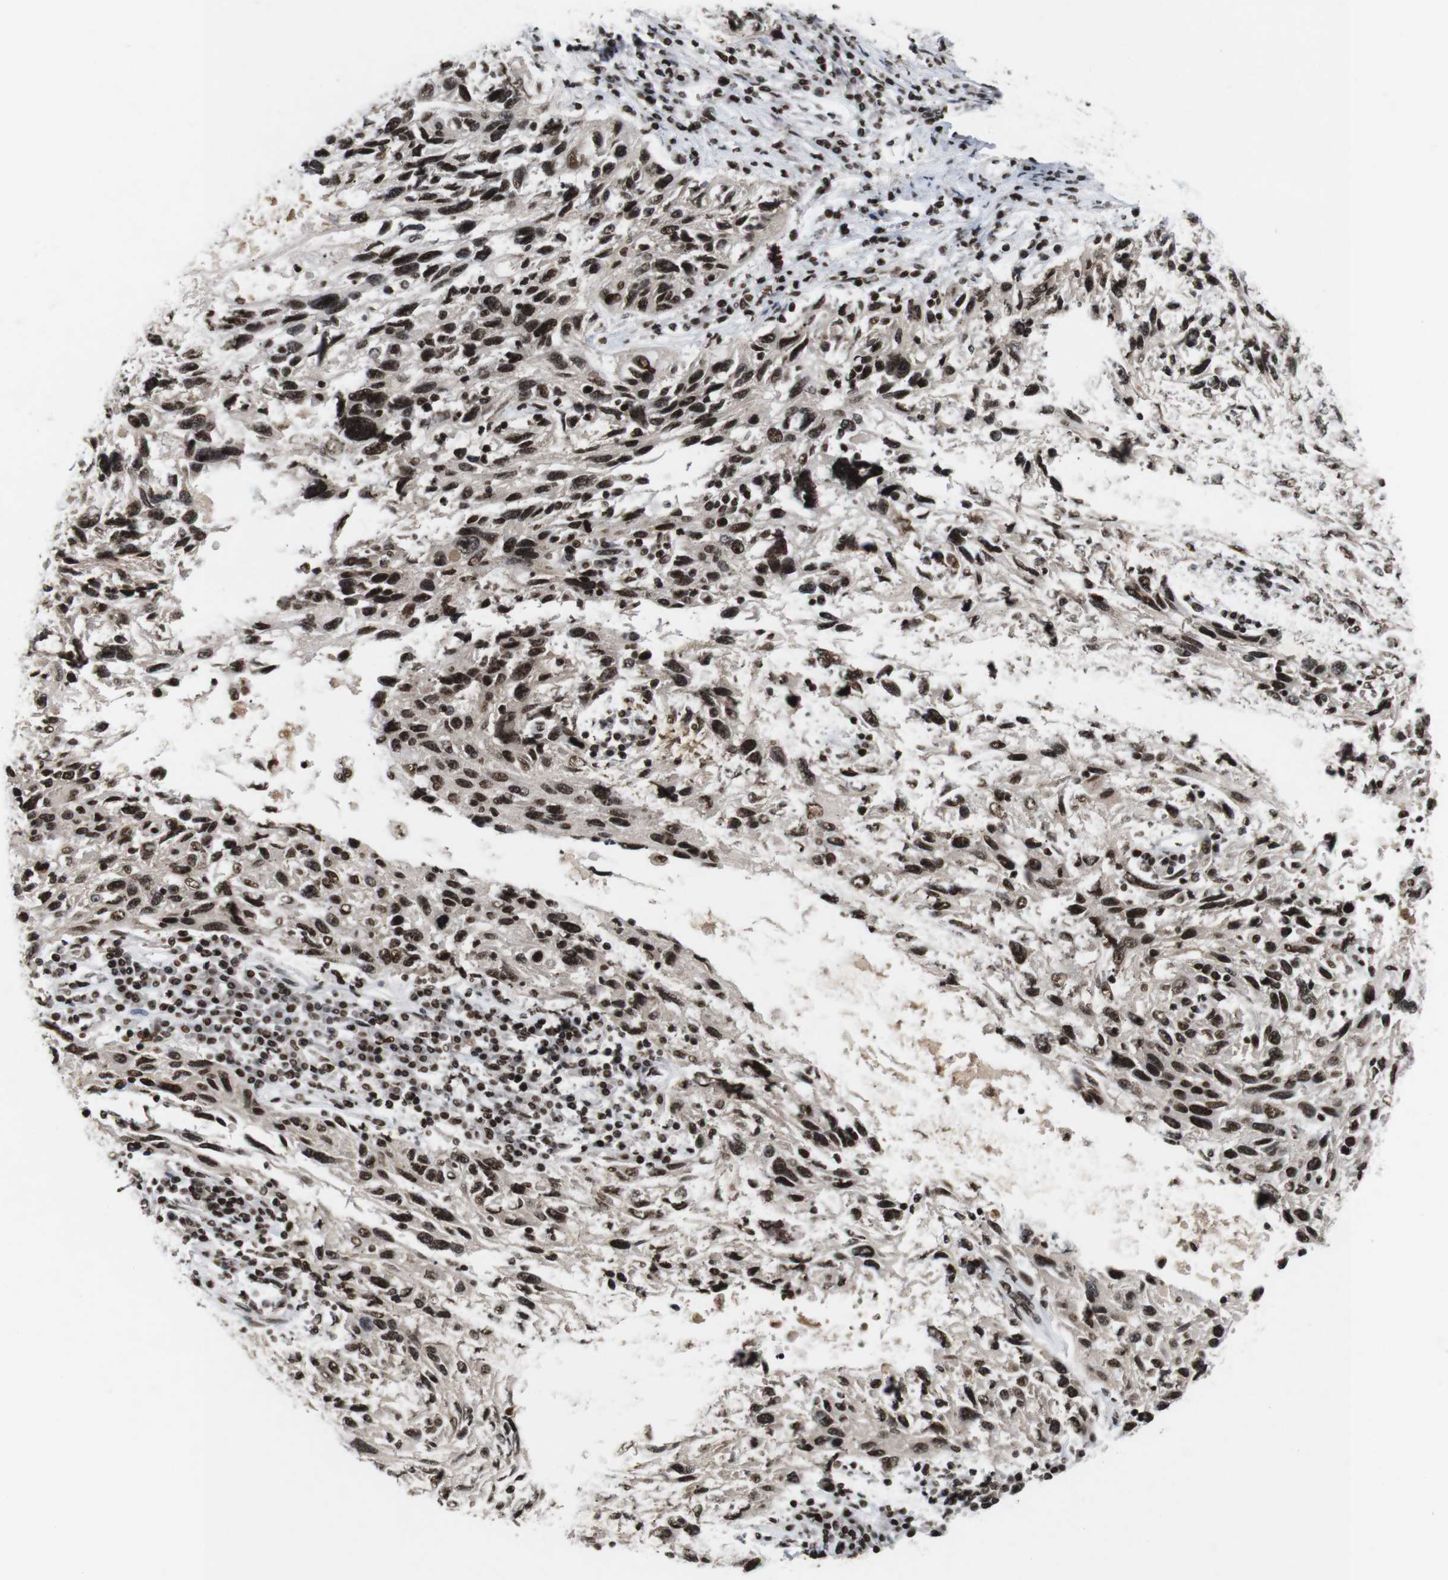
{"staining": {"intensity": "strong", "quantity": ">75%", "location": "nuclear"}, "tissue": "melanoma", "cell_type": "Tumor cells", "image_type": "cancer", "snomed": [{"axis": "morphology", "description": "Malignant melanoma, NOS"}, {"axis": "topography", "description": "Skin"}], "caption": "Protein expression analysis of human melanoma reveals strong nuclear staining in approximately >75% of tumor cells.", "gene": "MAGEH1", "patient": {"sex": "male", "age": 53}}